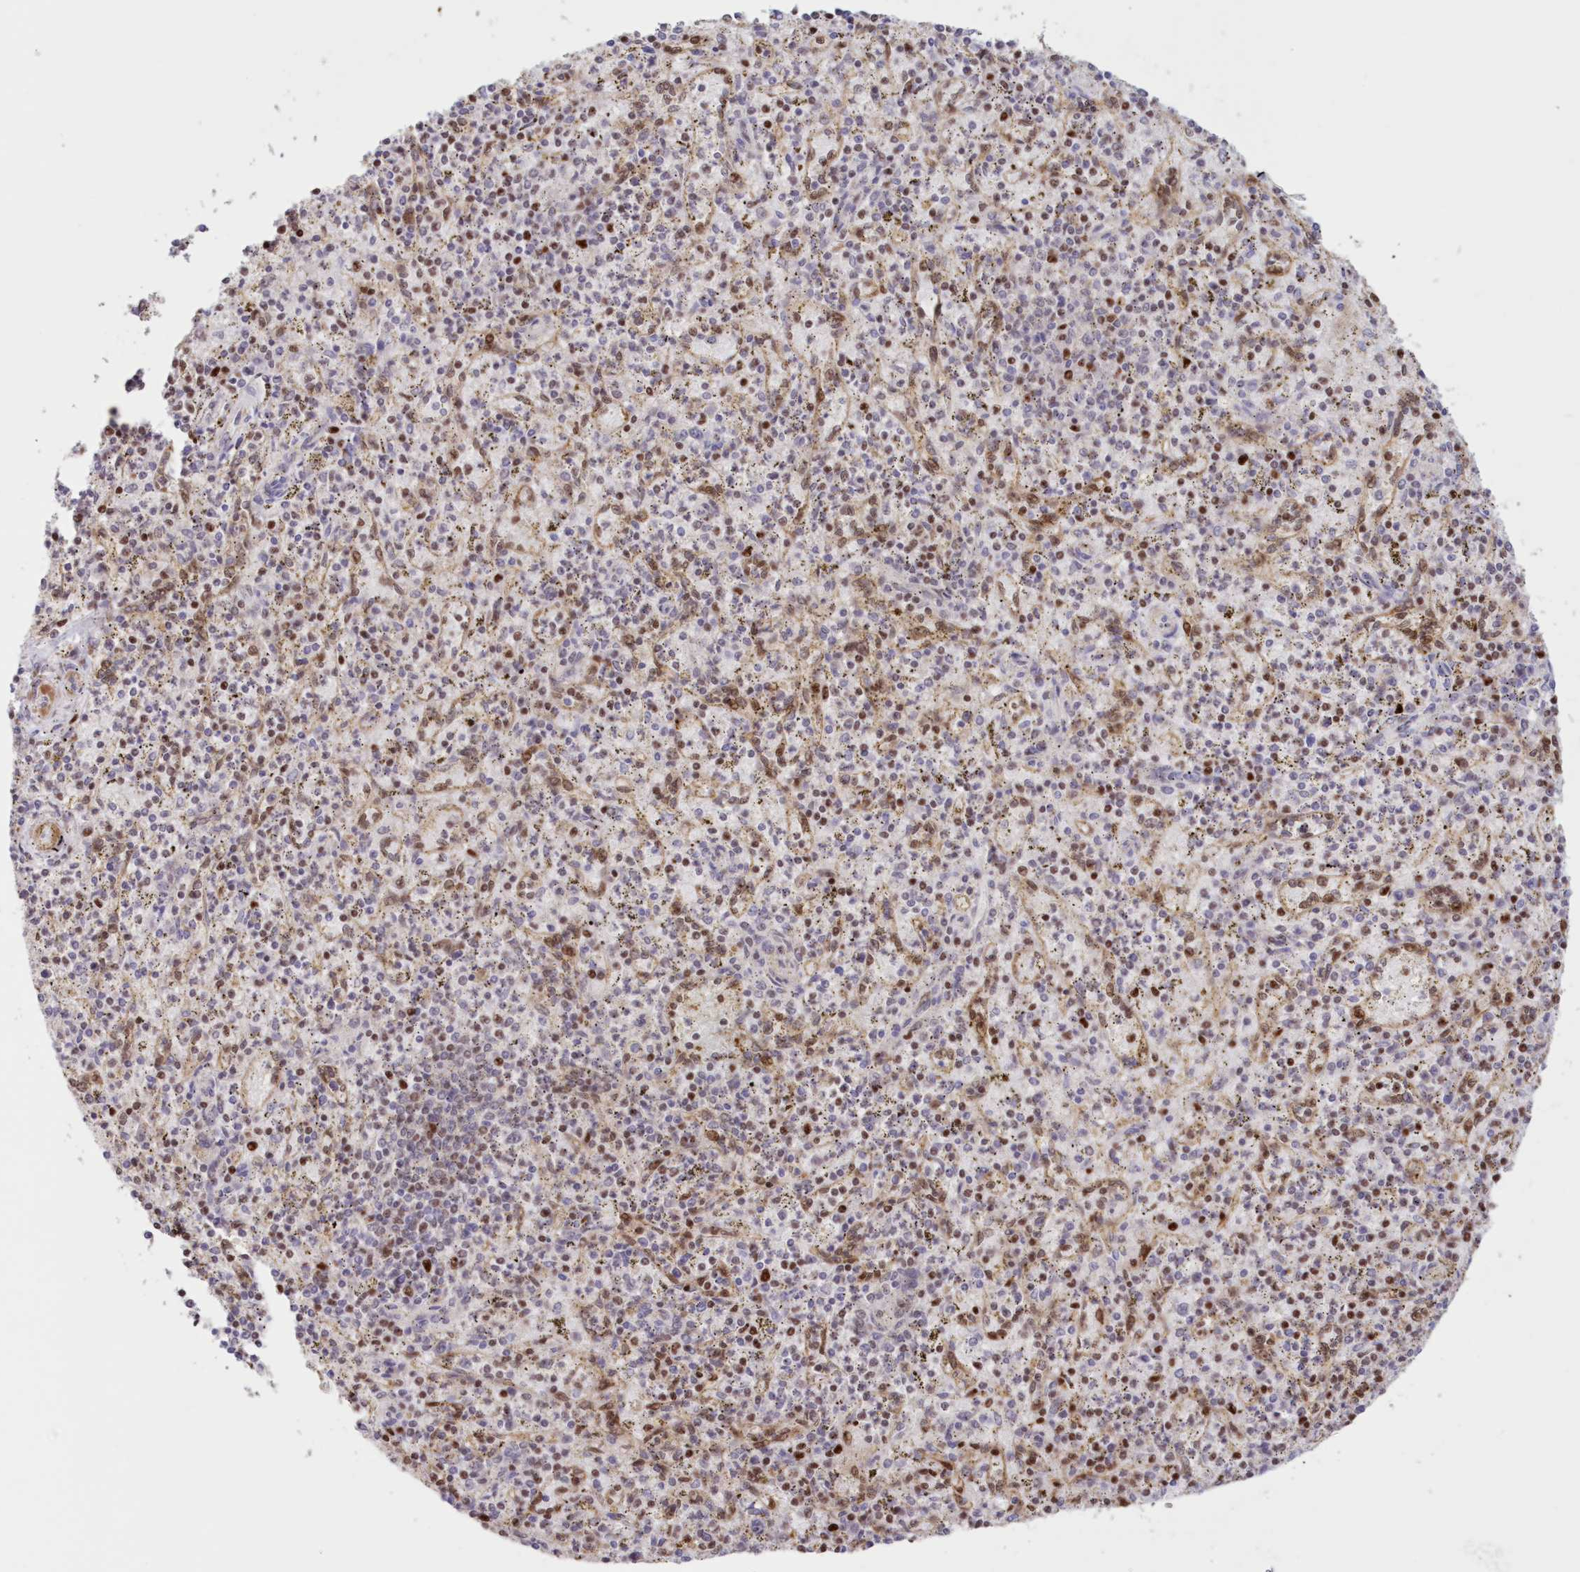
{"staining": {"intensity": "moderate", "quantity": "<25%", "location": "nuclear"}, "tissue": "spleen", "cell_type": "Cells in red pulp", "image_type": "normal", "snomed": [{"axis": "morphology", "description": "Normal tissue, NOS"}, {"axis": "topography", "description": "Spleen"}], "caption": "IHC staining of benign spleen, which demonstrates low levels of moderate nuclear expression in approximately <25% of cells in red pulp indicating moderate nuclear protein expression. The staining was performed using DAB (3,3'-diaminobenzidine) (brown) for protein detection and nuclei were counterstained in hematoxylin (blue).", "gene": "POLR2B", "patient": {"sex": "male", "age": 72}}